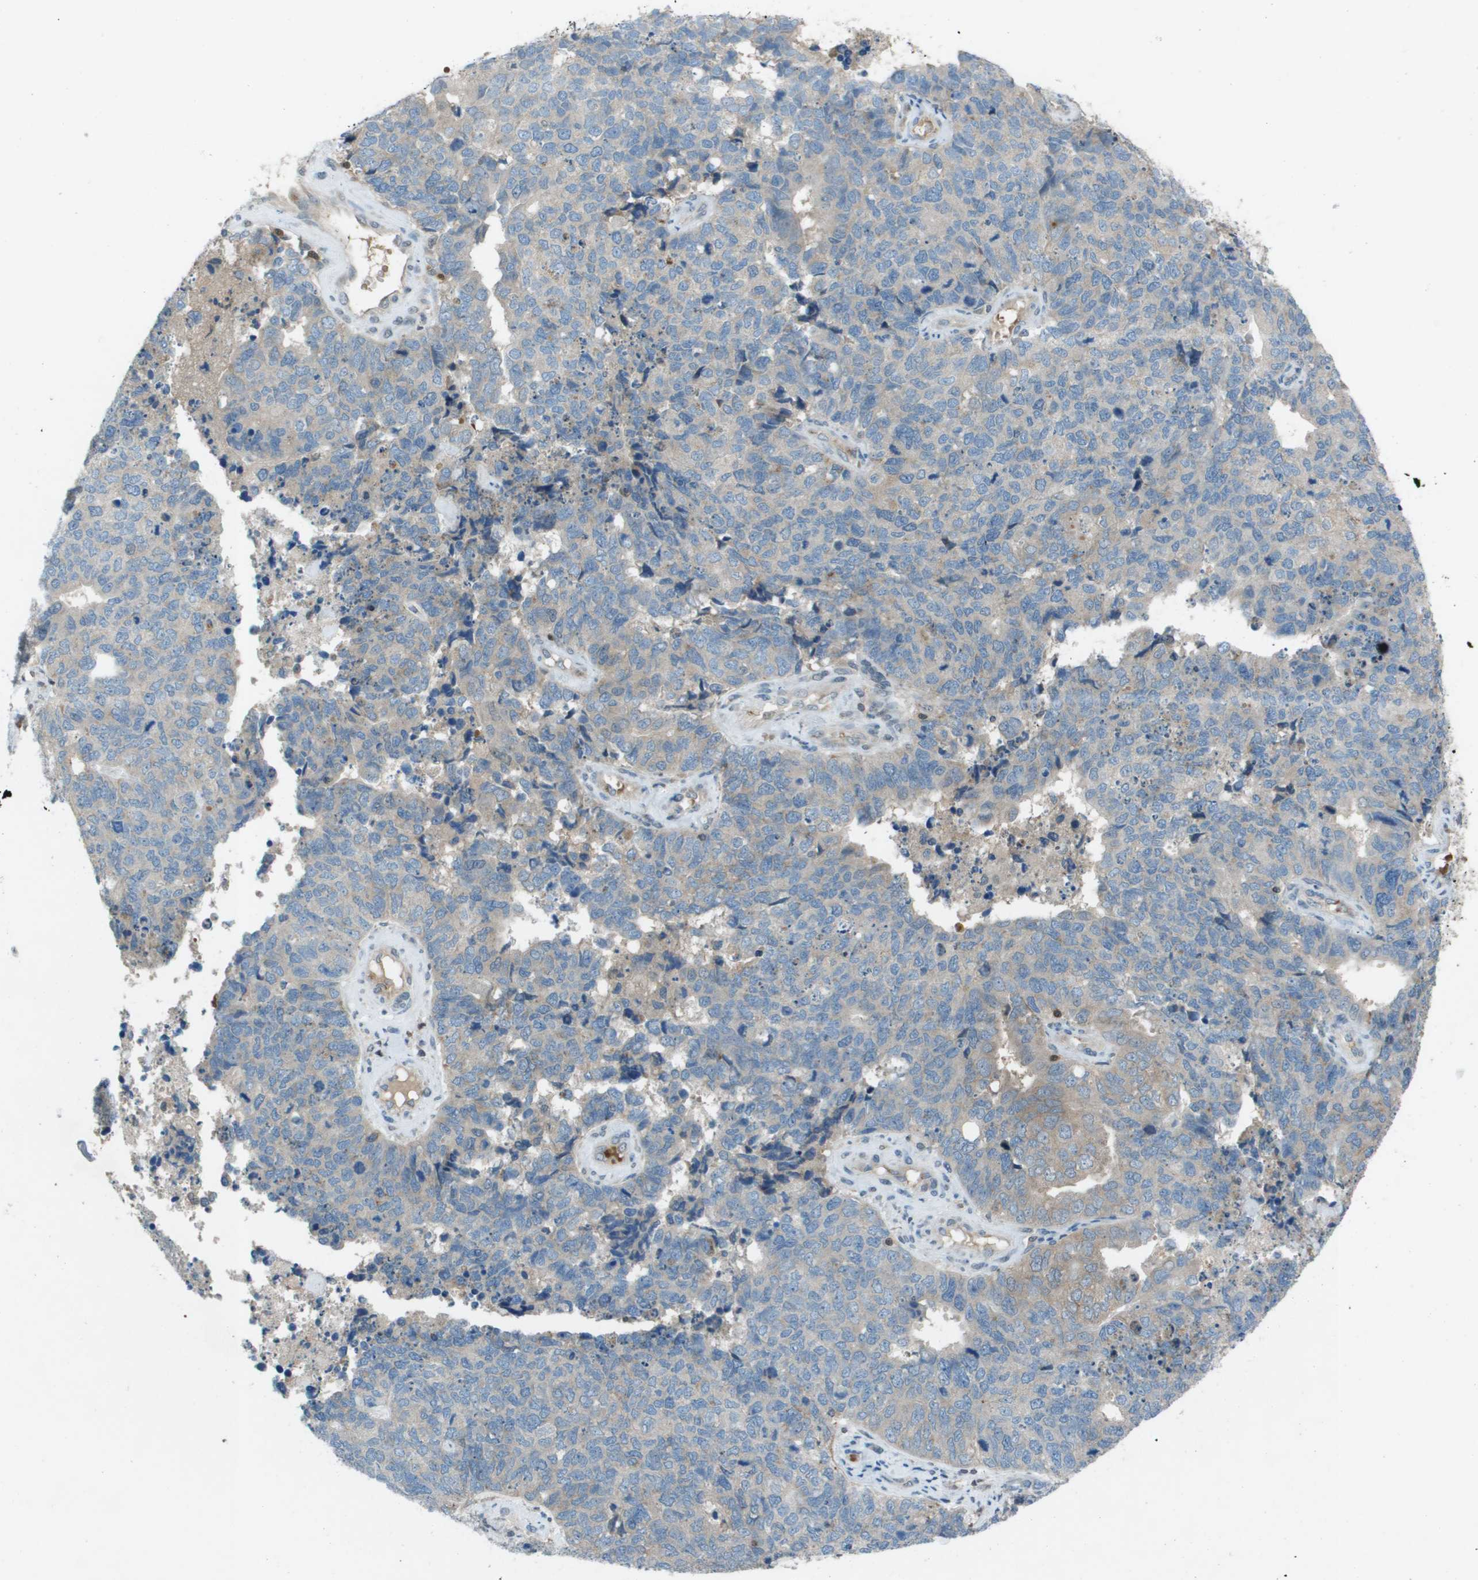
{"staining": {"intensity": "weak", "quantity": "25%-75%", "location": "cytoplasmic/membranous"}, "tissue": "cervical cancer", "cell_type": "Tumor cells", "image_type": "cancer", "snomed": [{"axis": "morphology", "description": "Squamous cell carcinoma, NOS"}, {"axis": "topography", "description": "Cervix"}], "caption": "Brown immunohistochemical staining in cervical cancer displays weak cytoplasmic/membranous positivity in approximately 25%-75% of tumor cells.", "gene": "CAMK4", "patient": {"sex": "female", "age": 63}}